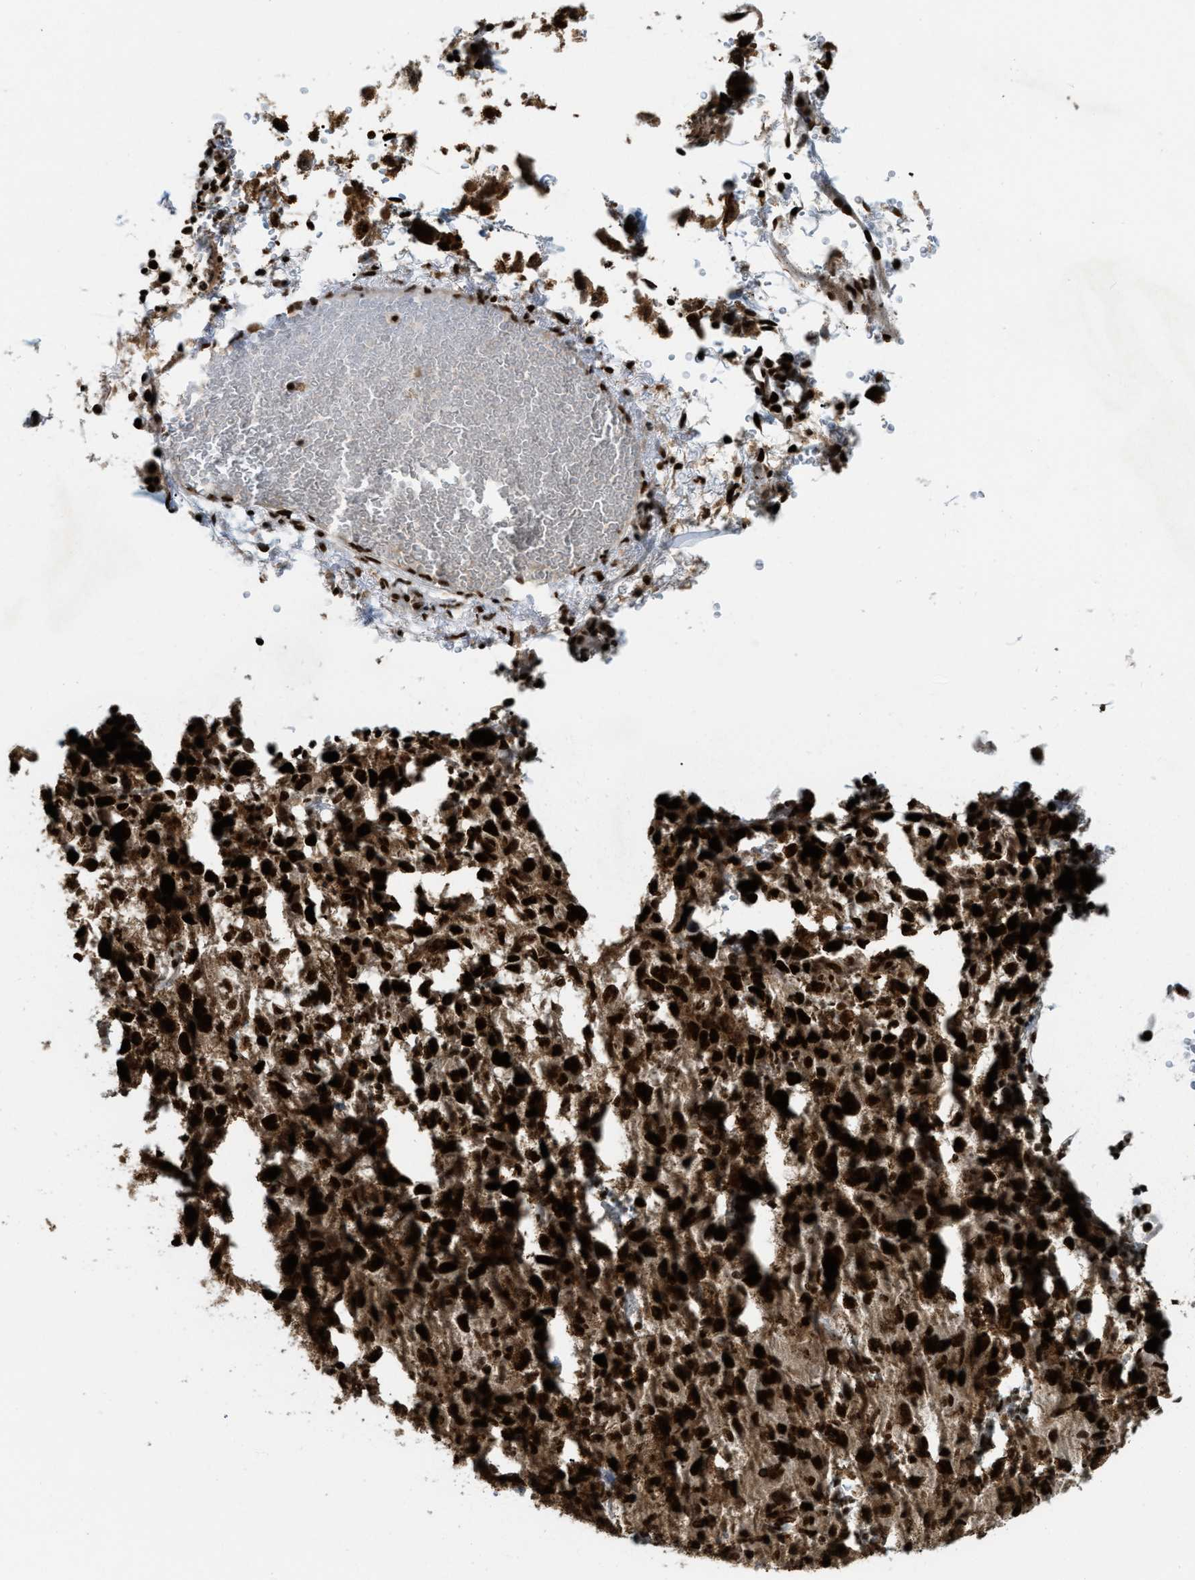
{"staining": {"intensity": "strong", "quantity": ">75%", "location": "nuclear"}, "tissue": "melanoma", "cell_type": "Tumor cells", "image_type": "cancer", "snomed": [{"axis": "morphology", "description": "Malignant melanoma, NOS"}, {"axis": "topography", "description": "Skin"}], "caption": "A micrograph showing strong nuclear staining in approximately >75% of tumor cells in malignant melanoma, as visualized by brown immunohistochemical staining.", "gene": "NUMA1", "patient": {"sex": "female", "age": 104}}